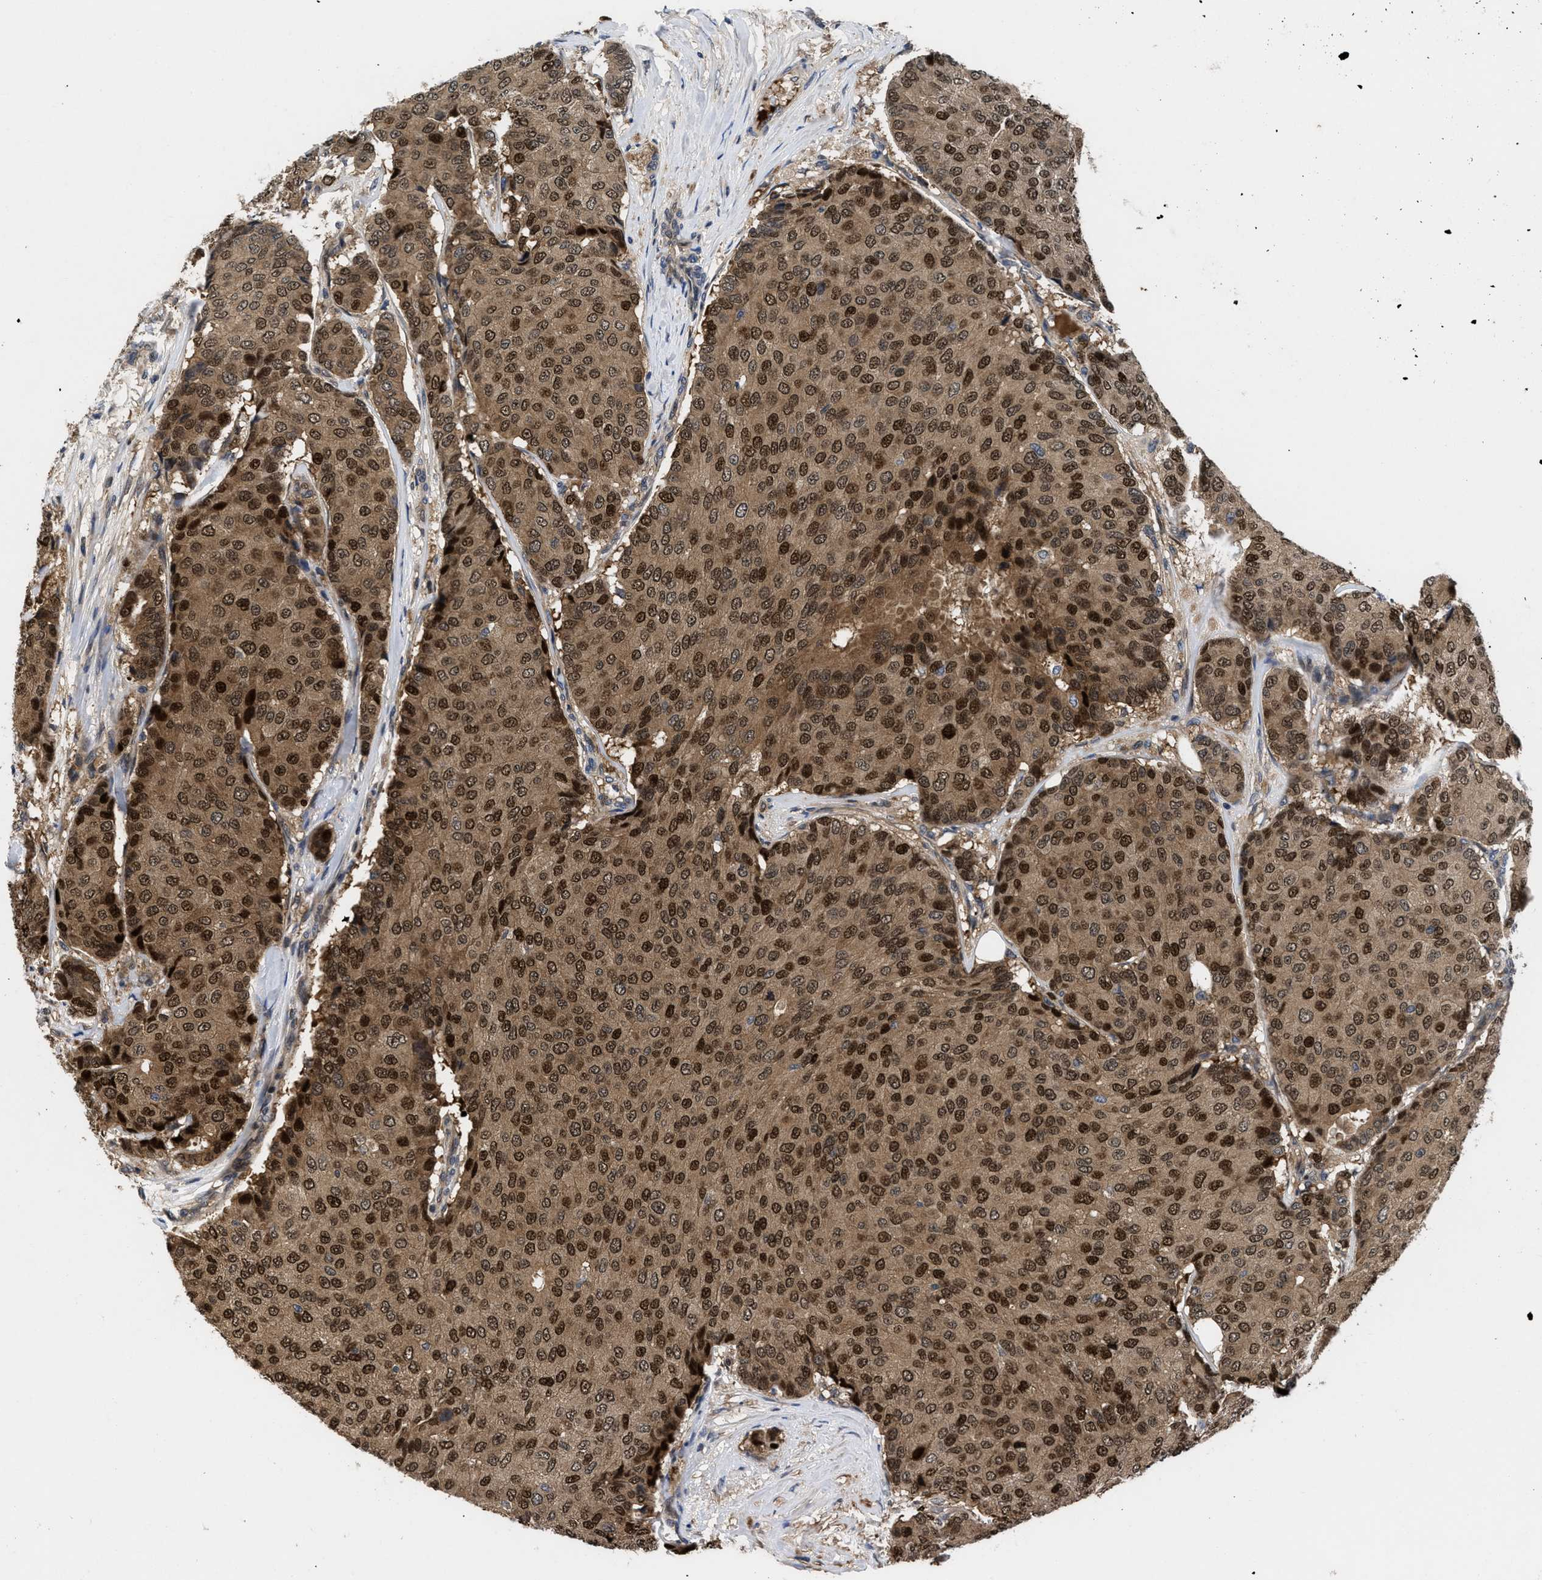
{"staining": {"intensity": "strong", "quantity": ">75%", "location": "cytoplasmic/membranous,nuclear"}, "tissue": "breast cancer", "cell_type": "Tumor cells", "image_type": "cancer", "snomed": [{"axis": "morphology", "description": "Duct carcinoma"}, {"axis": "topography", "description": "Breast"}], "caption": "Immunohistochemistry (IHC) of human invasive ductal carcinoma (breast) reveals high levels of strong cytoplasmic/membranous and nuclear staining in approximately >75% of tumor cells.", "gene": "FAM200A", "patient": {"sex": "female", "age": 75}}